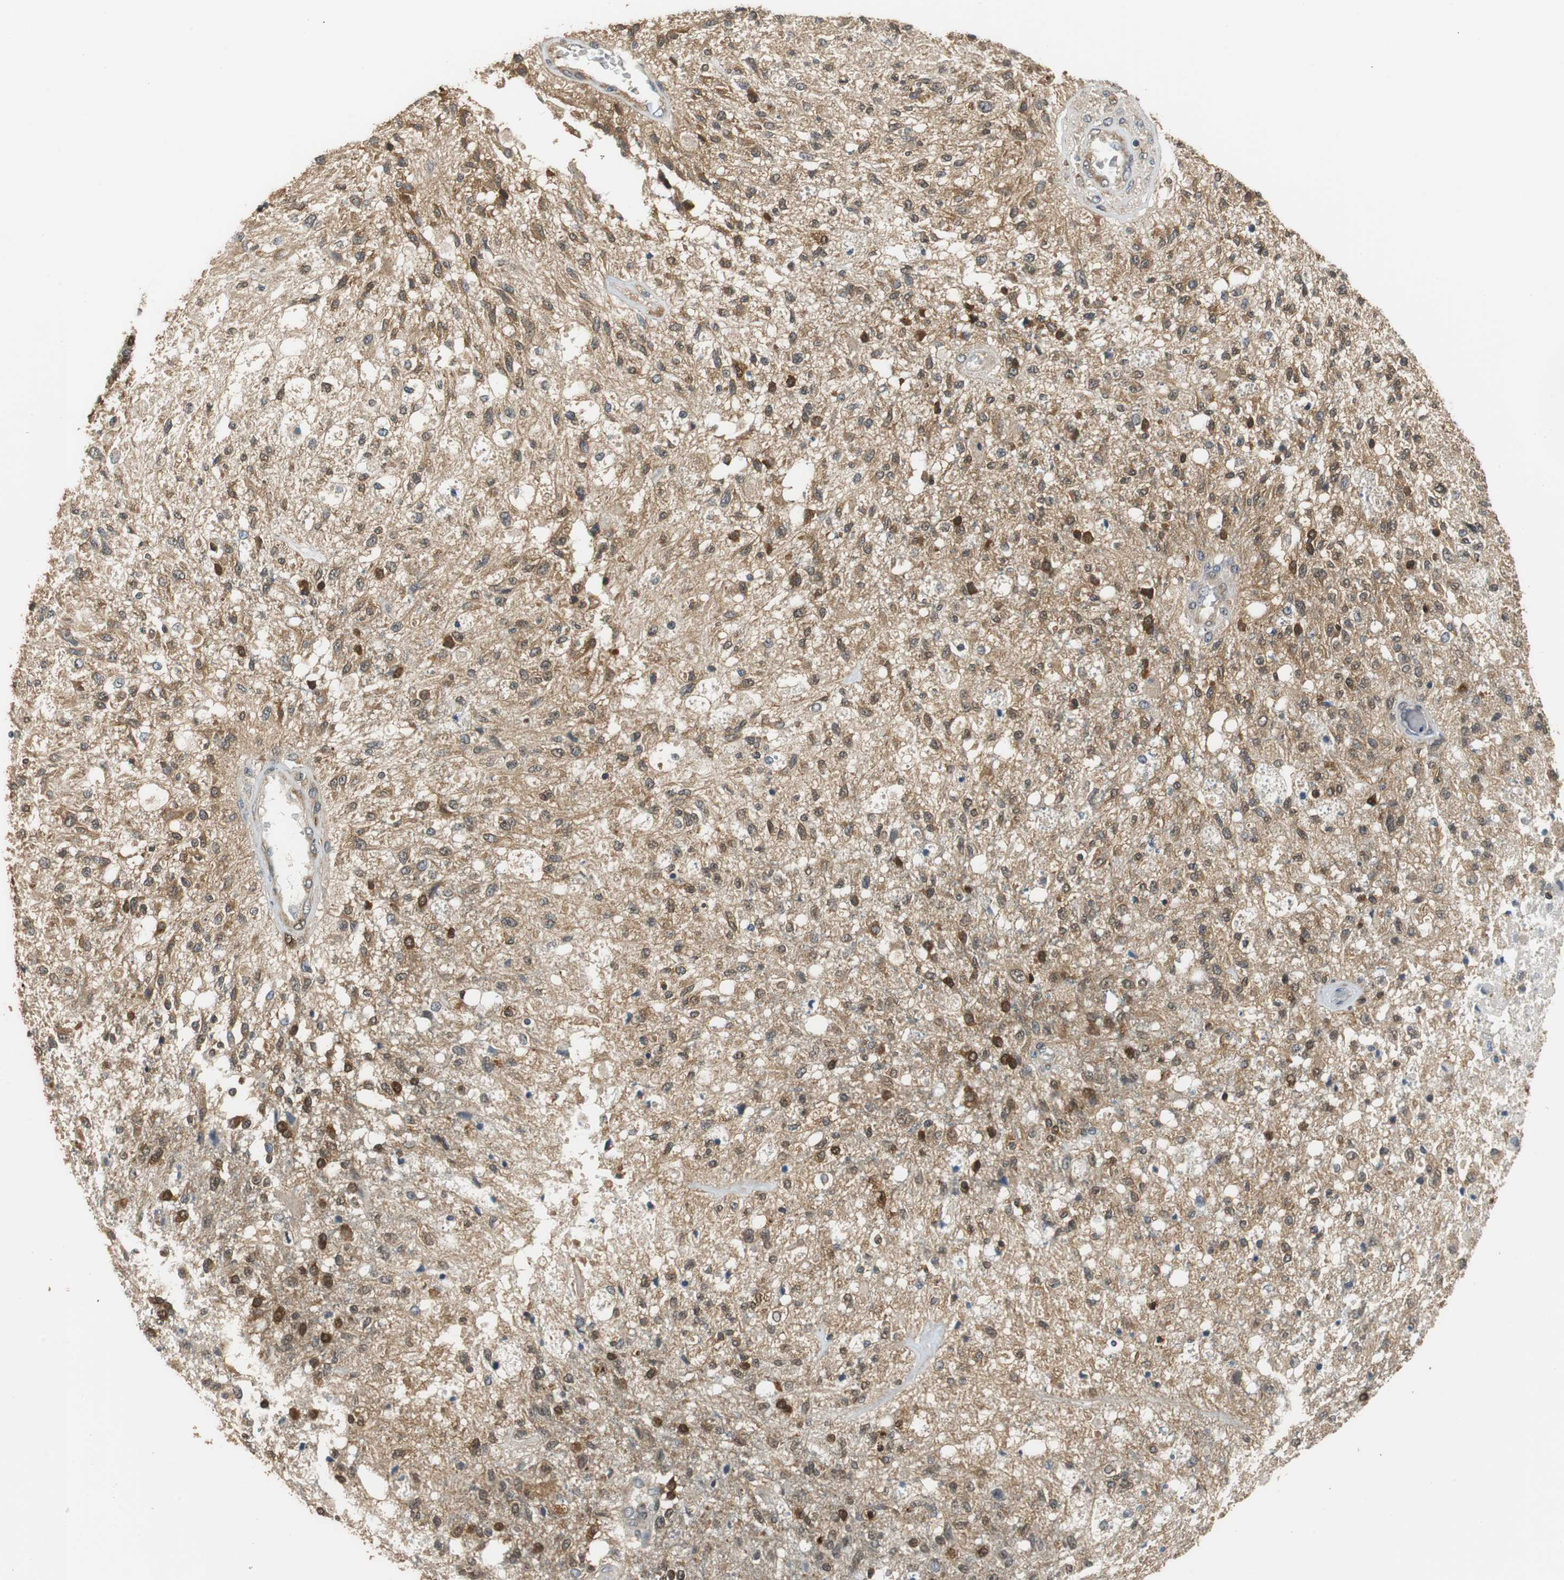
{"staining": {"intensity": "strong", "quantity": ">75%", "location": "cytoplasmic/membranous,nuclear"}, "tissue": "glioma", "cell_type": "Tumor cells", "image_type": "cancer", "snomed": [{"axis": "morphology", "description": "Normal tissue, NOS"}, {"axis": "morphology", "description": "Glioma, malignant, High grade"}, {"axis": "topography", "description": "Cerebral cortex"}], "caption": "Immunohistochemistry histopathology image of human malignant high-grade glioma stained for a protein (brown), which reveals high levels of strong cytoplasmic/membranous and nuclear staining in about >75% of tumor cells.", "gene": "UBQLN2", "patient": {"sex": "male", "age": 77}}